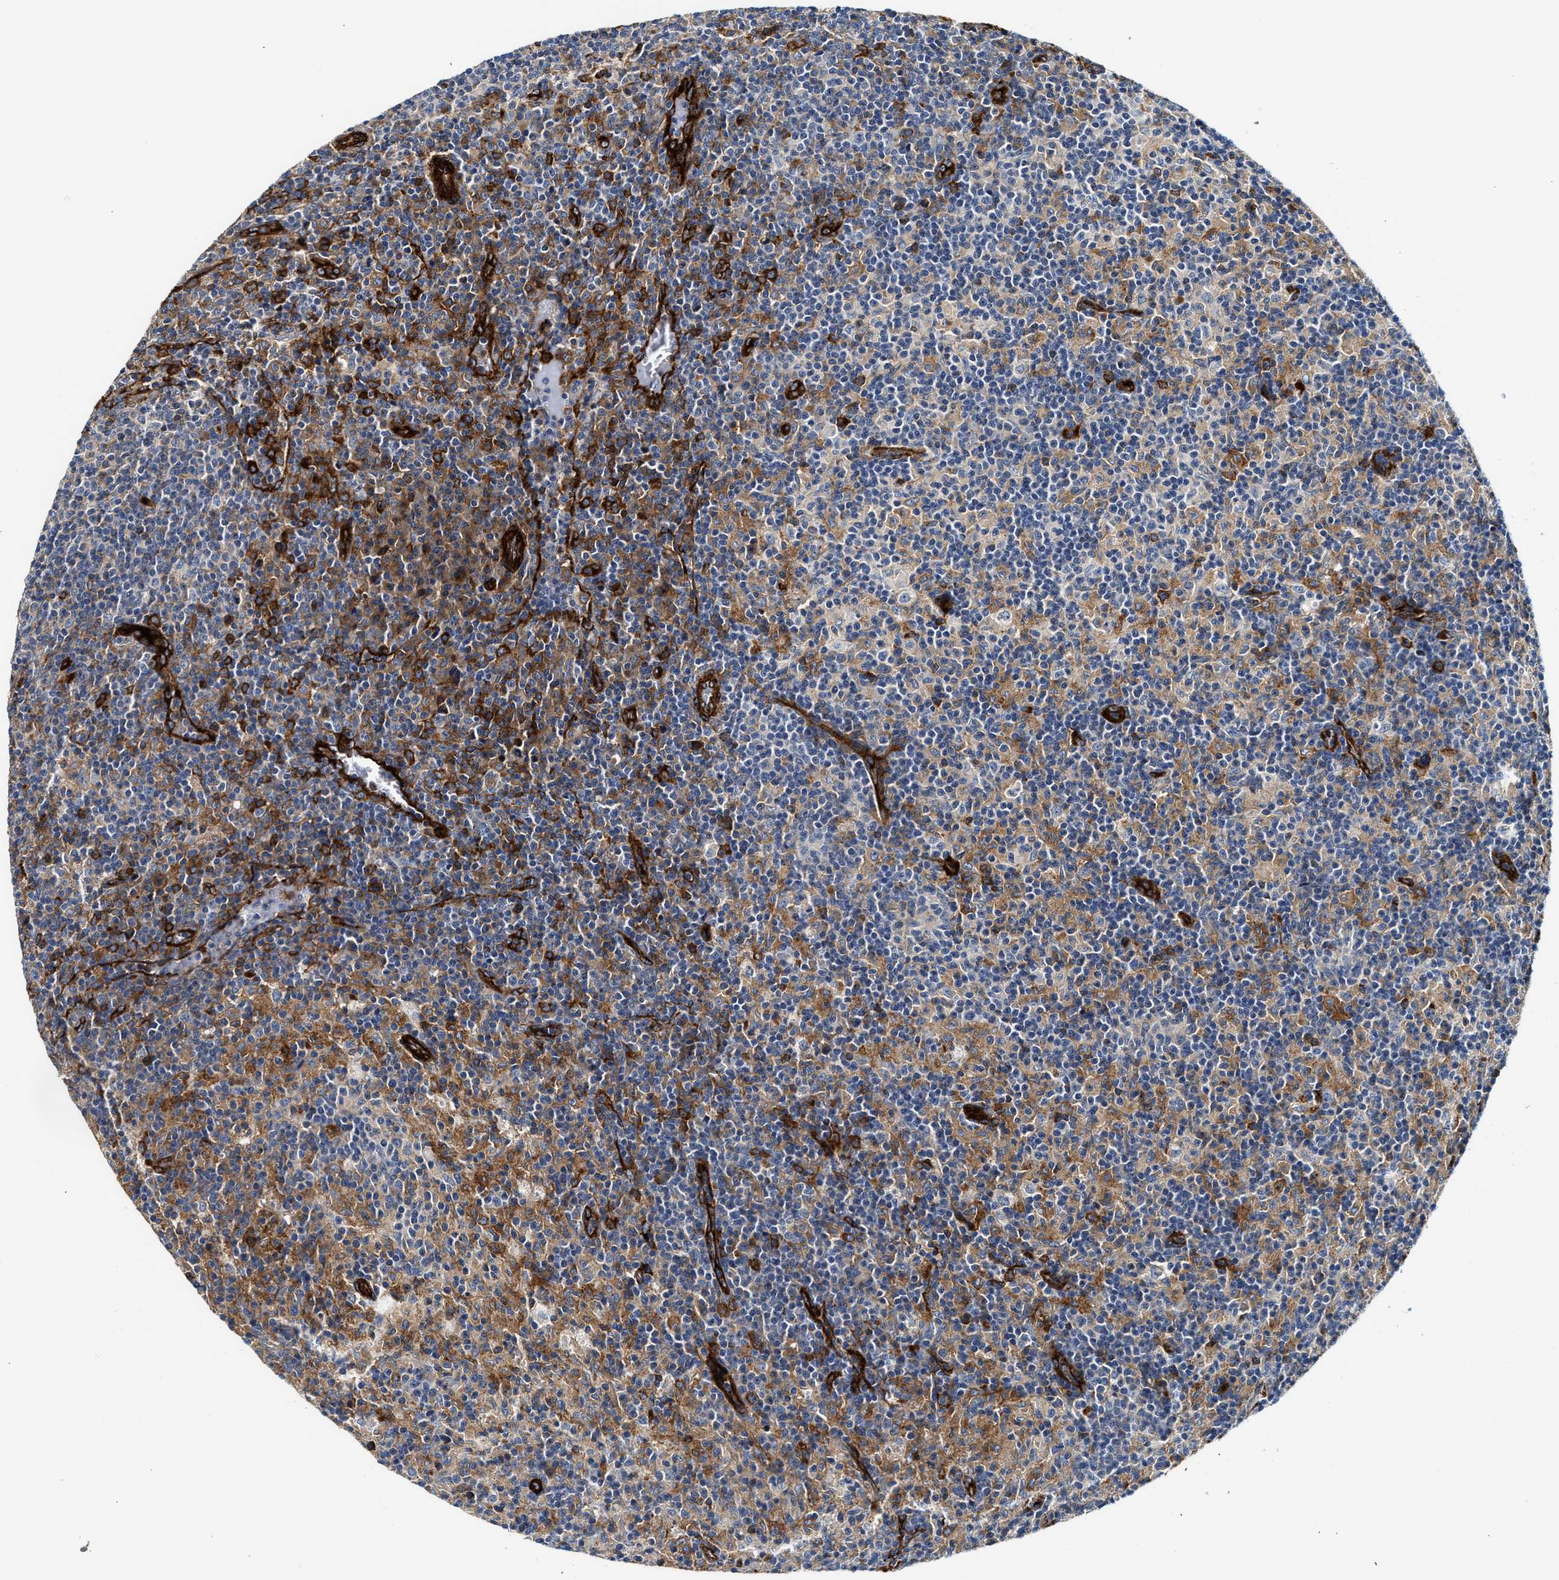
{"staining": {"intensity": "moderate", "quantity": "<25%", "location": "cytoplasmic/membranous"}, "tissue": "lymph node", "cell_type": "Germinal center cells", "image_type": "normal", "snomed": [{"axis": "morphology", "description": "Normal tissue, NOS"}, {"axis": "morphology", "description": "Inflammation, NOS"}, {"axis": "topography", "description": "Lymph node"}], "caption": "Moderate cytoplasmic/membranous protein positivity is seen in approximately <25% of germinal center cells in lymph node.", "gene": "HIP1", "patient": {"sex": "male", "age": 55}}